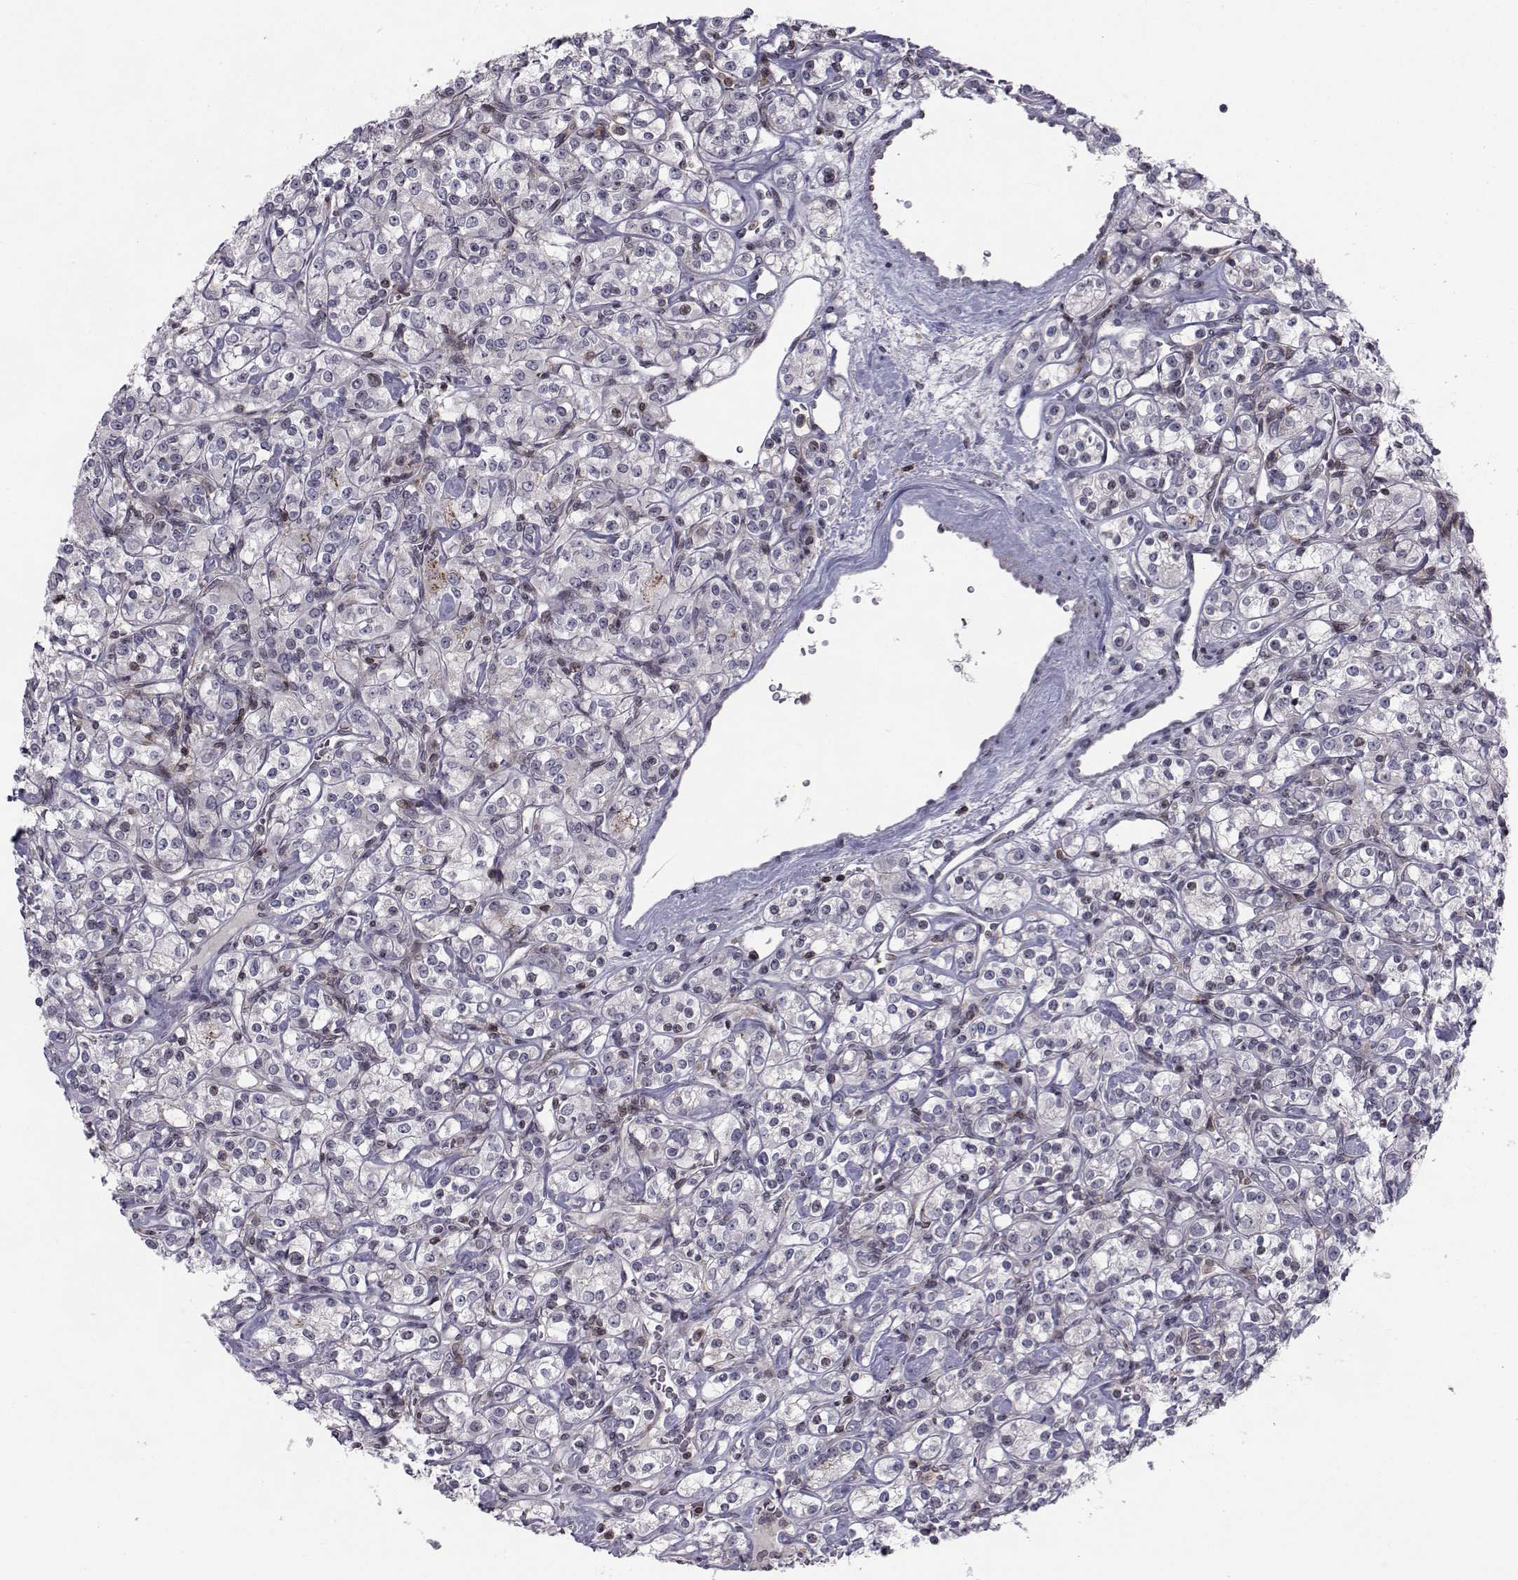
{"staining": {"intensity": "negative", "quantity": "none", "location": "none"}, "tissue": "renal cancer", "cell_type": "Tumor cells", "image_type": "cancer", "snomed": [{"axis": "morphology", "description": "Adenocarcinoma, NOS"}, {"axis": "topography", "description": "Kidney"}], "caption": "The photomicrograph exhibits no significant staining in tumor cells of renal cancer (adenocarcinoma).", "gene": "PCP4L1", "patient": {"sex": "male", "age": 77}}